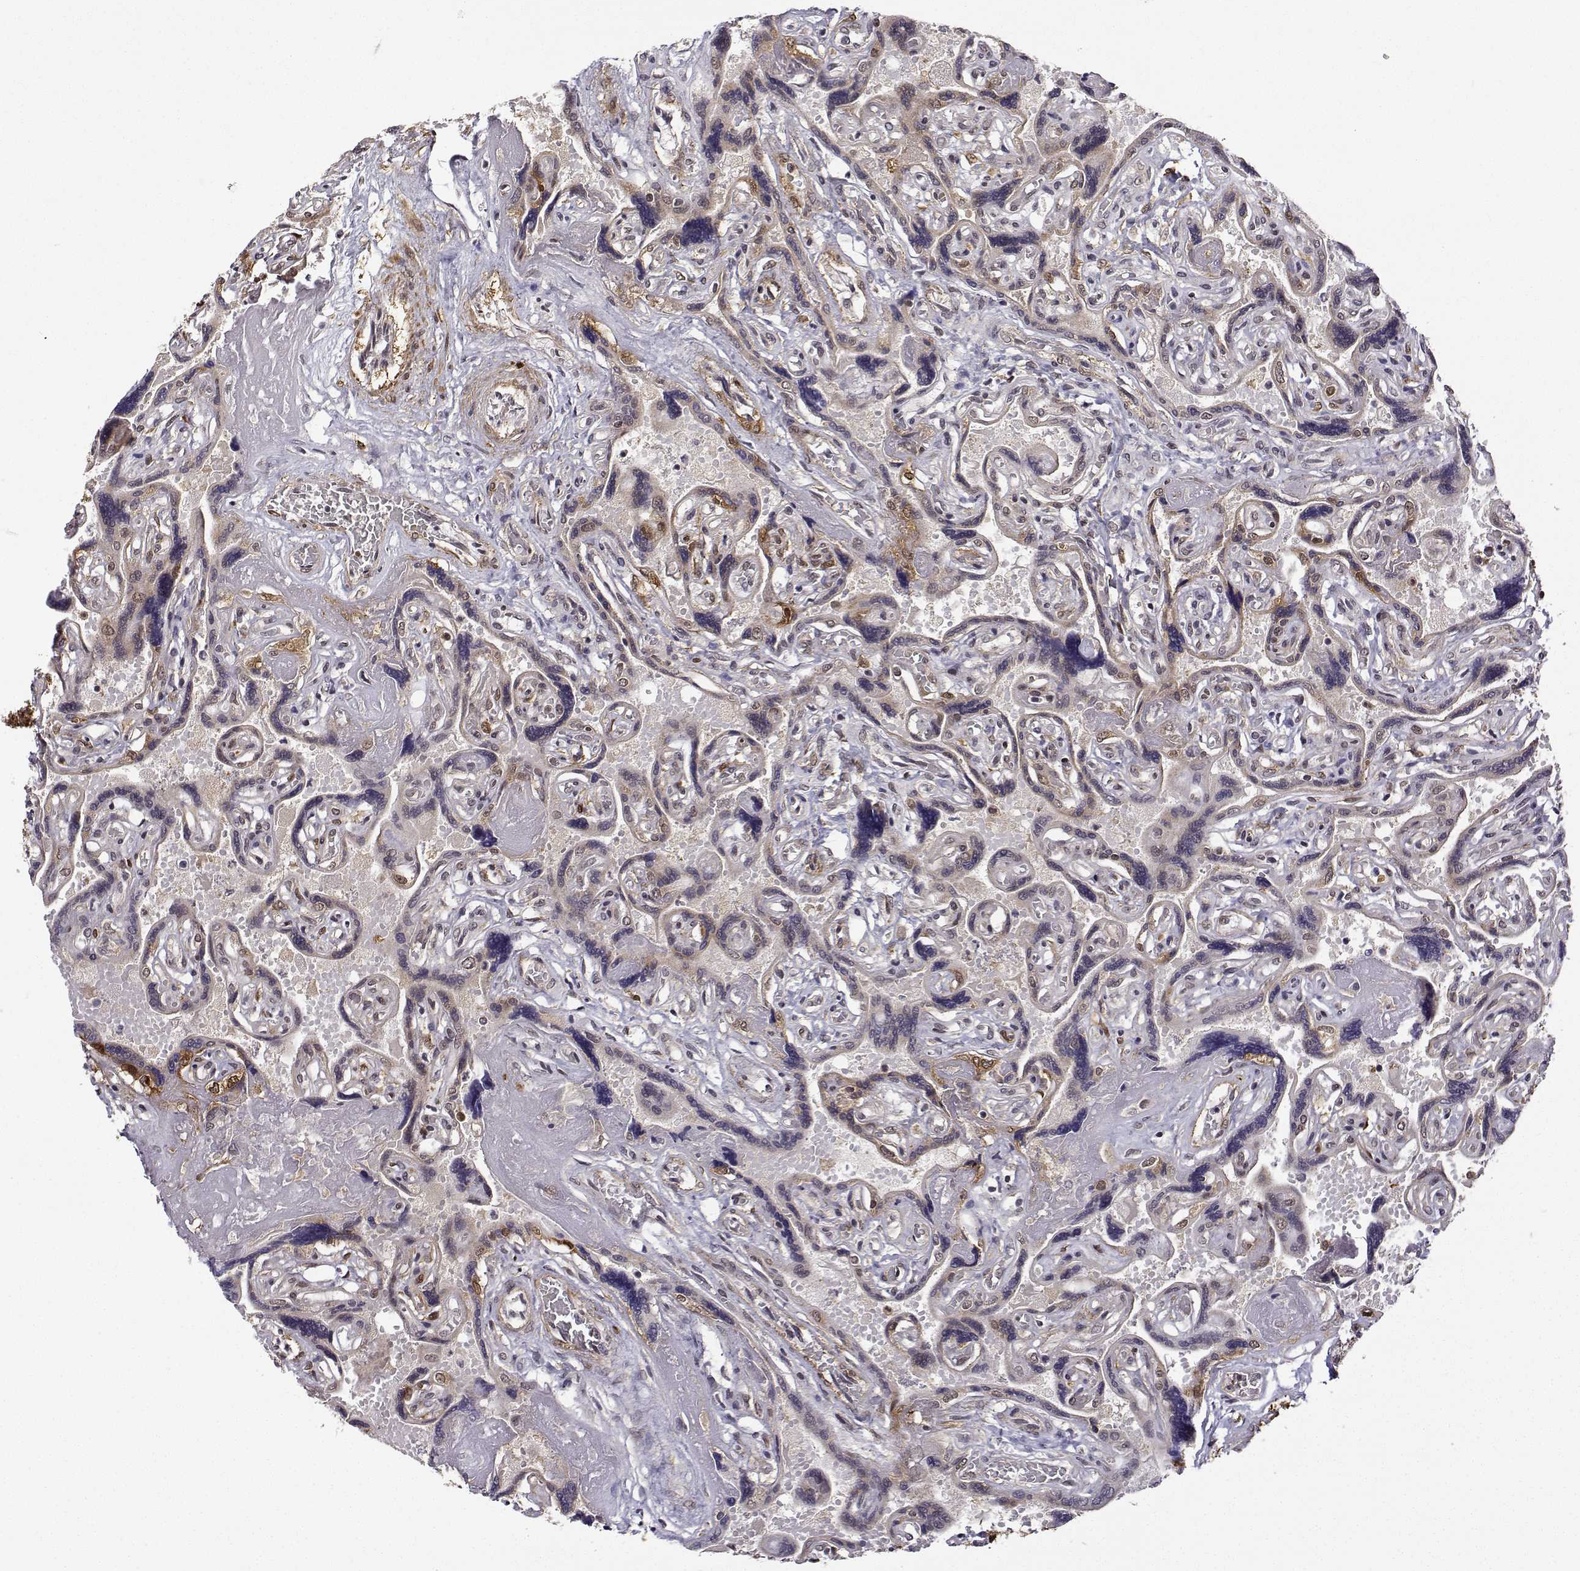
{"staining": {"intensity": "negative", "quantity": "none", "location": "none"}, "tissue": "placenta", "cell_type": "Decidual cells", "image_type": "normal", "snomed": [{"axis": "morphology", "description": "Normal tissue, NOS"}, {"axis": "topography", "description": "Placenta"}], "caption": "The IHC photomicrograph has no significant staining in decidual cells of placenta. (Stains: DAB immunohistochemistry with hematoxylin counter stain, Microscopy: brightfield microscopy at high magnification).", "gene": "PHGDH", "patient": {"sex": "female", "age": 32}}